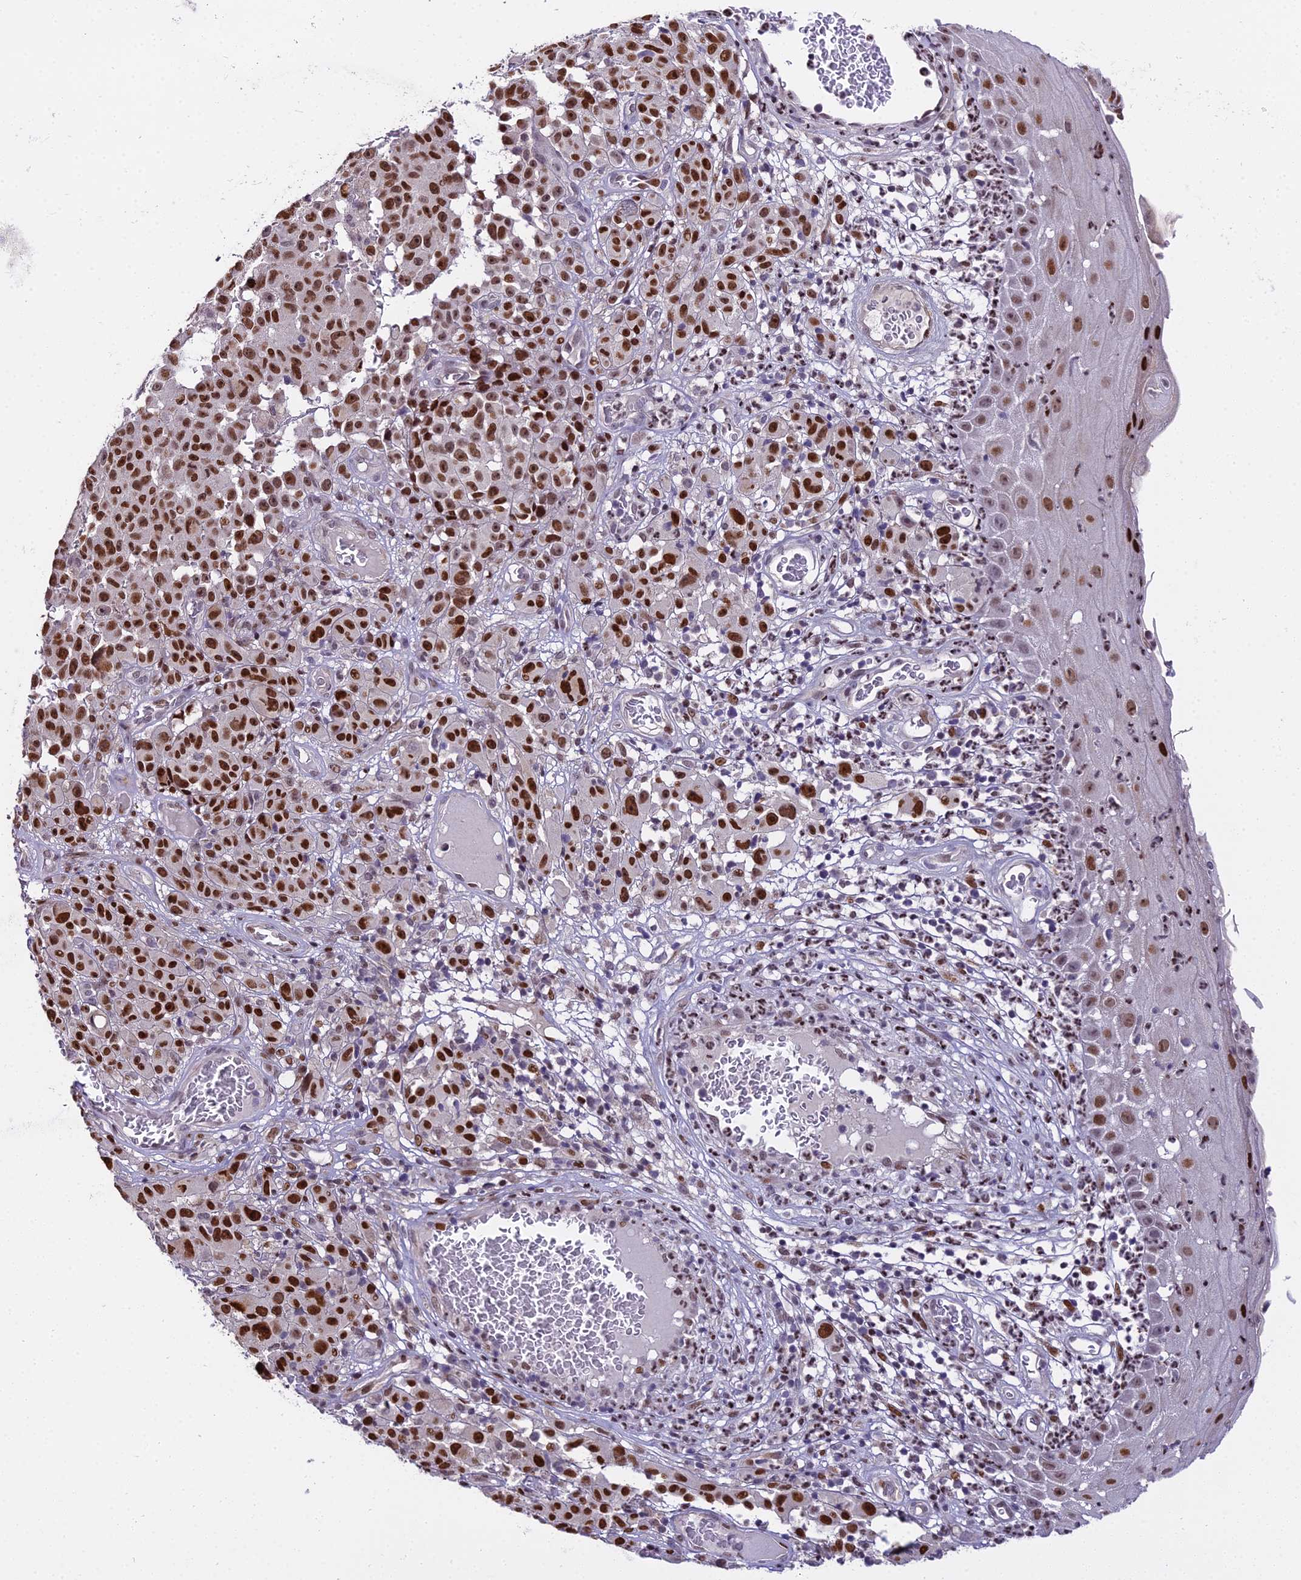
{"staining": {"intensity": "strong", "quantity": ">75%", "location": "nuclear"}, "tissue": "melanoma", "cell_type": "Tumor cells", "image_type": "cancer", "snomed": [{"axis": "morphology", "description": "Malignant melanoma, NOS"}, {"axis": "topography", "description": "Skin"}], "caption": "High-power microscopy captured an IHC photomicrograph of malignant melanoma, revealing strong nuclear expression in about >75% of tumor cells. The staining was performed using DAB (3,3'-diaminobenzidine) to visualize the protein expression in brown, while the nuclei were stained in blue with hematoxylin (Magnification: 20x).", "gene": "ZNF707", "patient": {"sex": "female", "age": 82}}